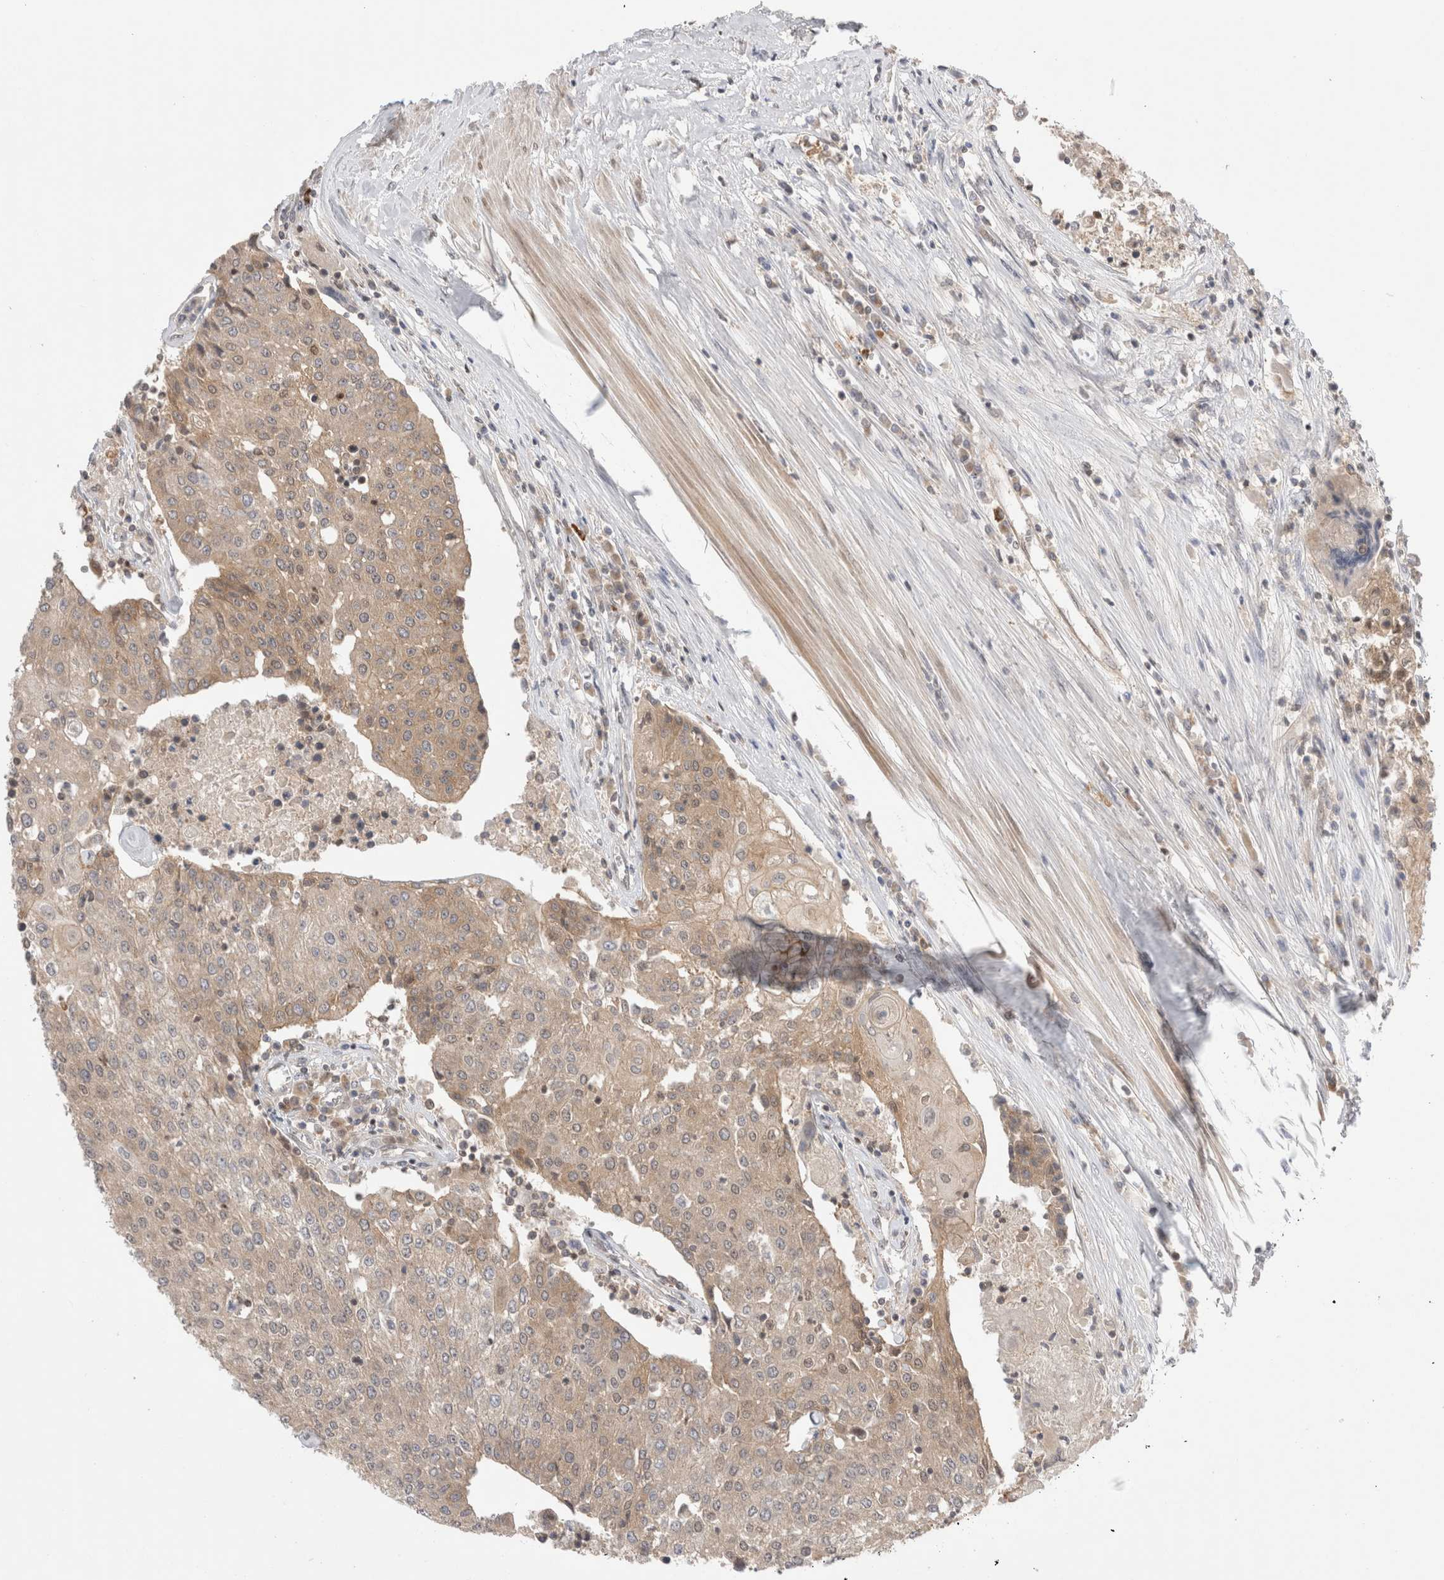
{"staining": {"intensity": "moderate", "quantity": ">75%", "location": "cytoplasmic/membranous"}, "tissue": "urothelial cancer", "cell_type": "Tumor cells", "image_type": "cancer", "snomed": [{"axis": "morphology", "description": "Urothelial carcinoma, High grade"}, {"axis": "topography", "description": "Urinary bladder"}], "caption": "The histopathology image reveals a brown stain indicating the presence of a protein in the cytoplasmic/membranous of tumor cells in urothelial cancer.", "gene": "NFKB1", "patient": {"sex": "female", "age": 85}}